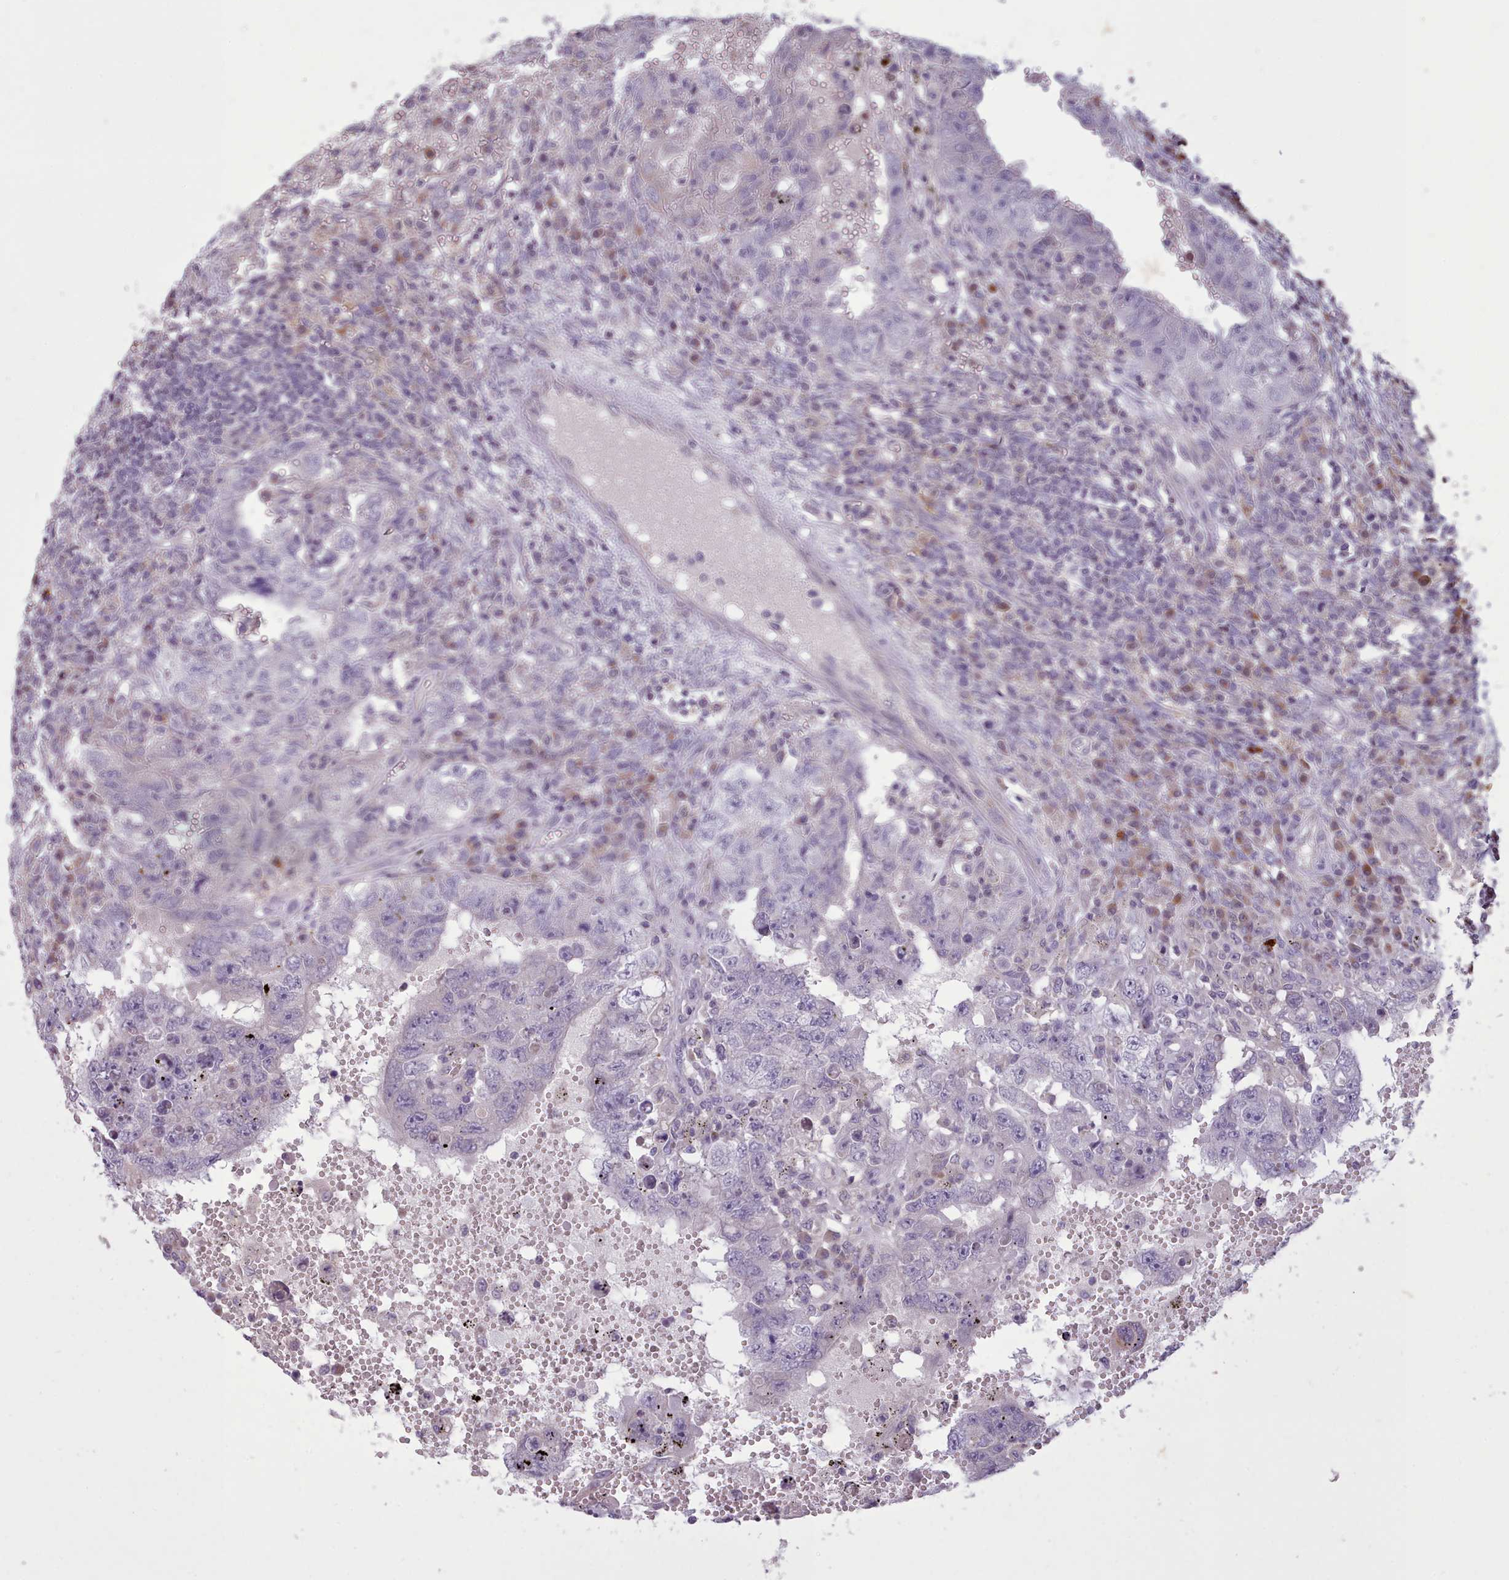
{"staining": {"intensity": "negative", "quantity": "none", "location": "none"}, "tissue": "testis cancer", "cell_type": "Tumor cells", "image_type": "cancer", "snomed": [{"axis": "morphology", "description": "Carcinoma, Embryonal, NOS"}, {"axis": "topography", "description": "Testis"}], "caption": "Protein analysis of embryonal carcinoma (testis) exhibits no significant positivity in tumor cells.", "gene": "NMRK1", "patient": {"sex": "male", "age": 26}}